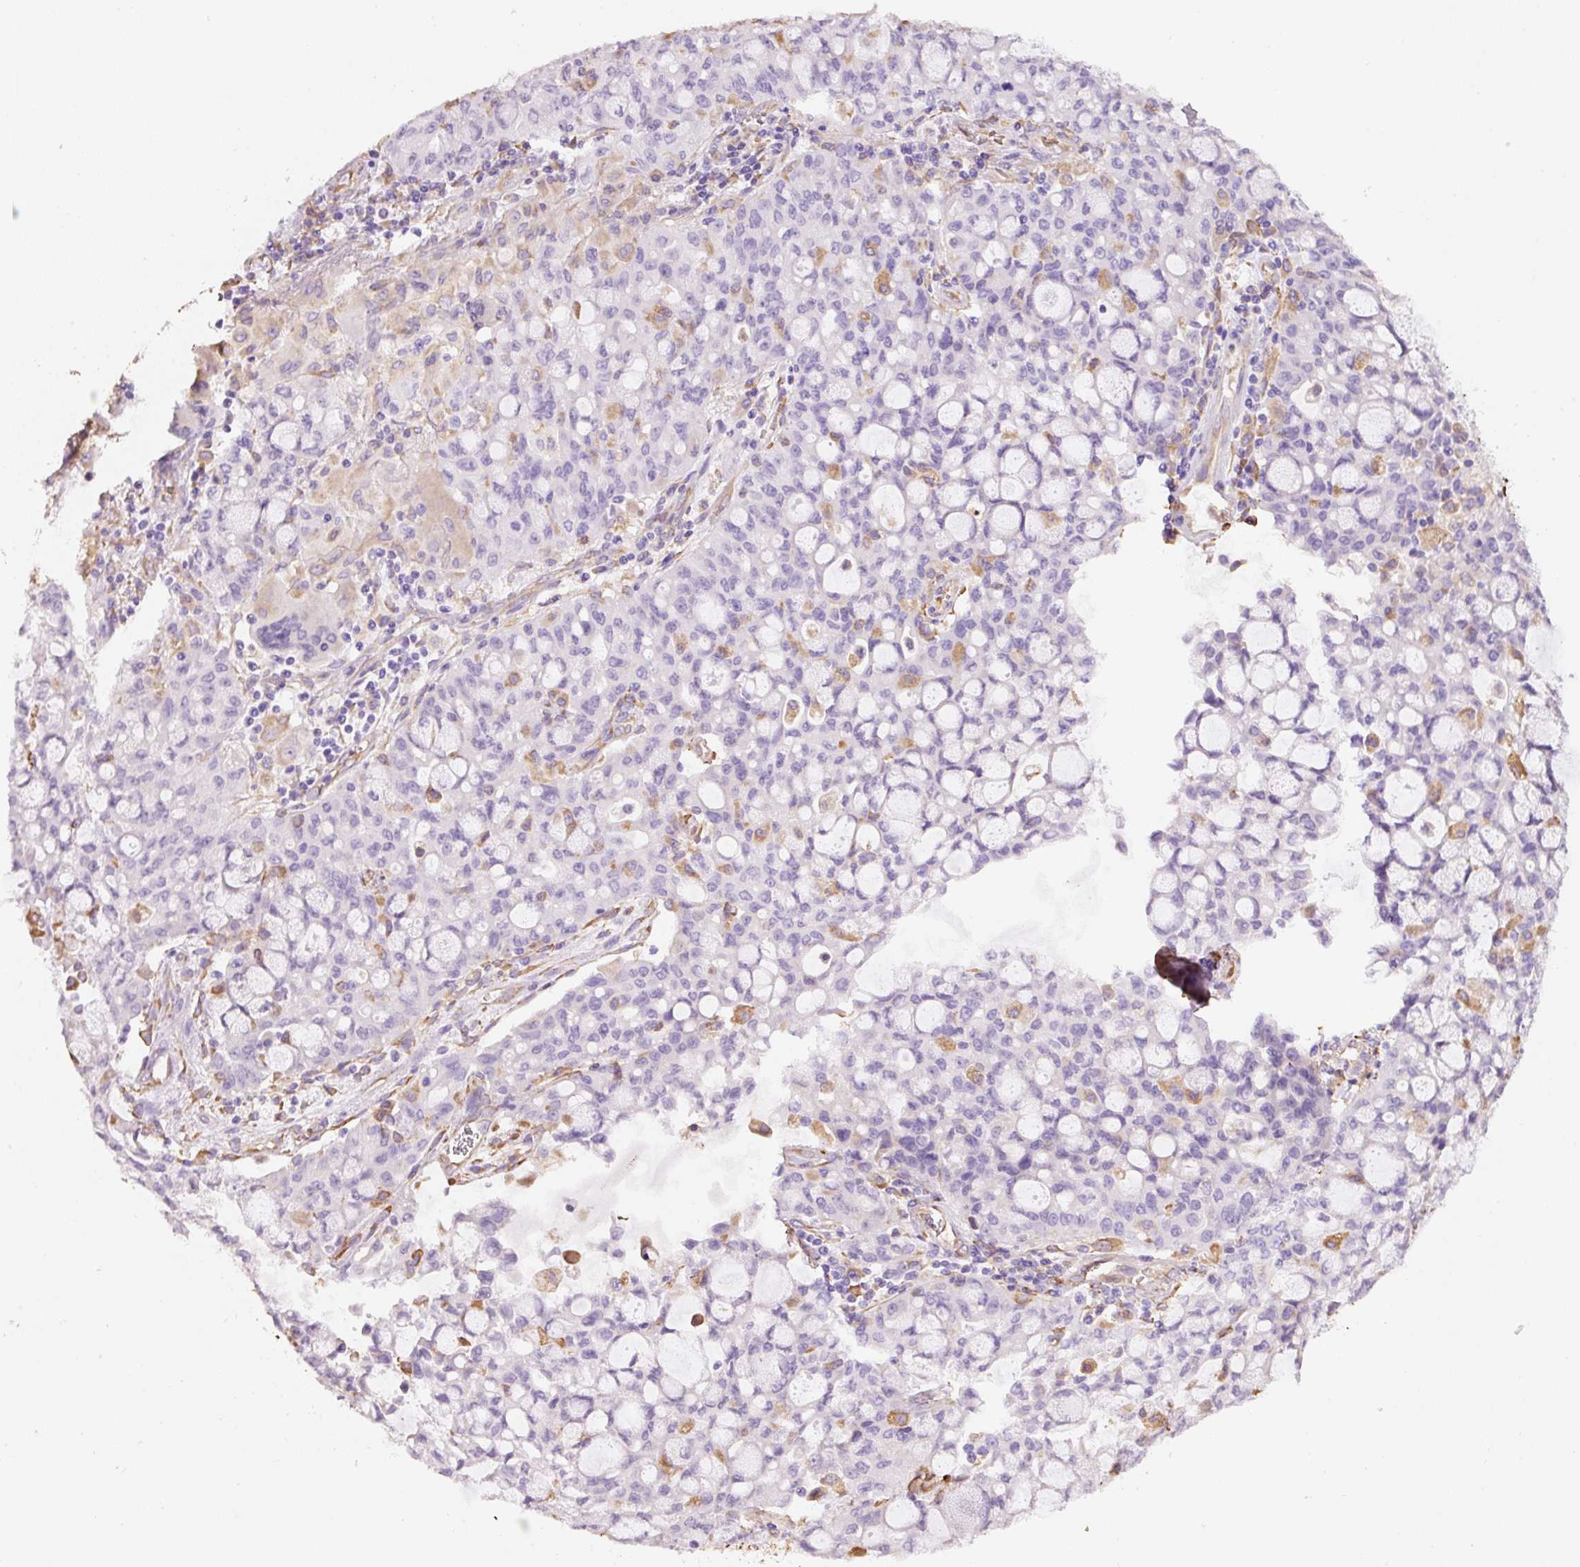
{"staining": {"intensity": "negative", "quantity": "none", "location": "none"}, "tissue": "lung cancer", "cell_type": "Tumor cells", "image_type": "cancer", "snomed": [{"axis": "morphology", "description": "Adenocarcinoma, NOS"}, {"axis": "topography", "description": "Lung"}], "caption": "Lung cancer (adenocarcinoma) was stained to show a protein in brown. There is no significant staining in tumor cells.", "gene": "GCG", "patient": {"sex": "female", "age": 44}}